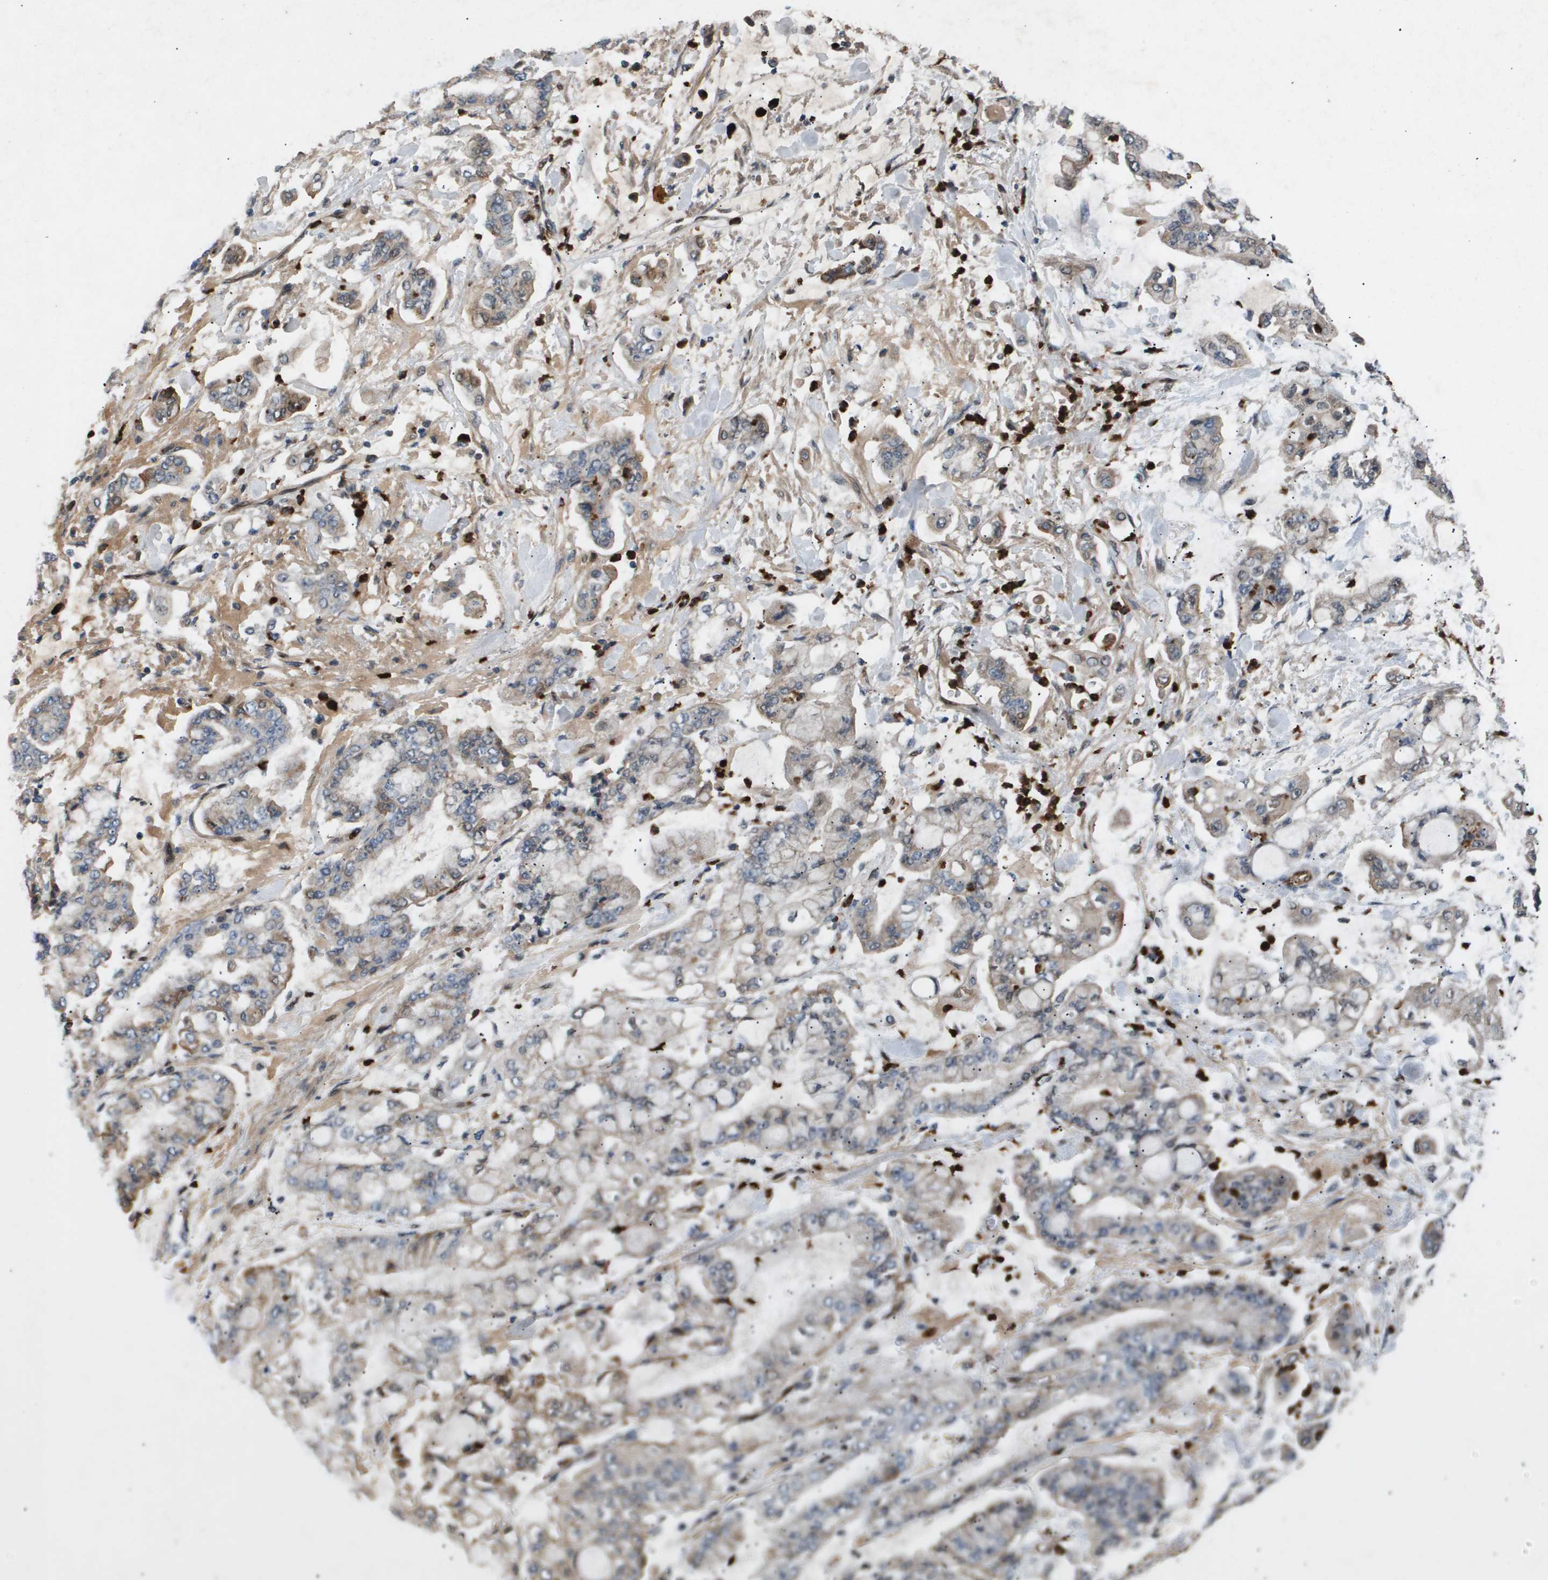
{"staining": {"intensity": "weak", "quantity": "<25%", "location": "cytoplasmic/membranous"}, "tissue": "stomach cancer", "cell_type": "Tumor cells", "image_type": "cancer", "snomed": [{"axis": "morphology", "description": "Normal tissue, NOS"}, {"axis": "morphology", "description": "Adenocarcinoma, NOS"}, {"axis": "topography", "description": "Stomach, upper"}, {"axis": "topography", "description": "Stomach"}], "caption": "Tumor cells are negative for protein expression in human stomach adenocarcinoma.", "gene": "ERG", "patient": {"sex": "male", "age": 76}}